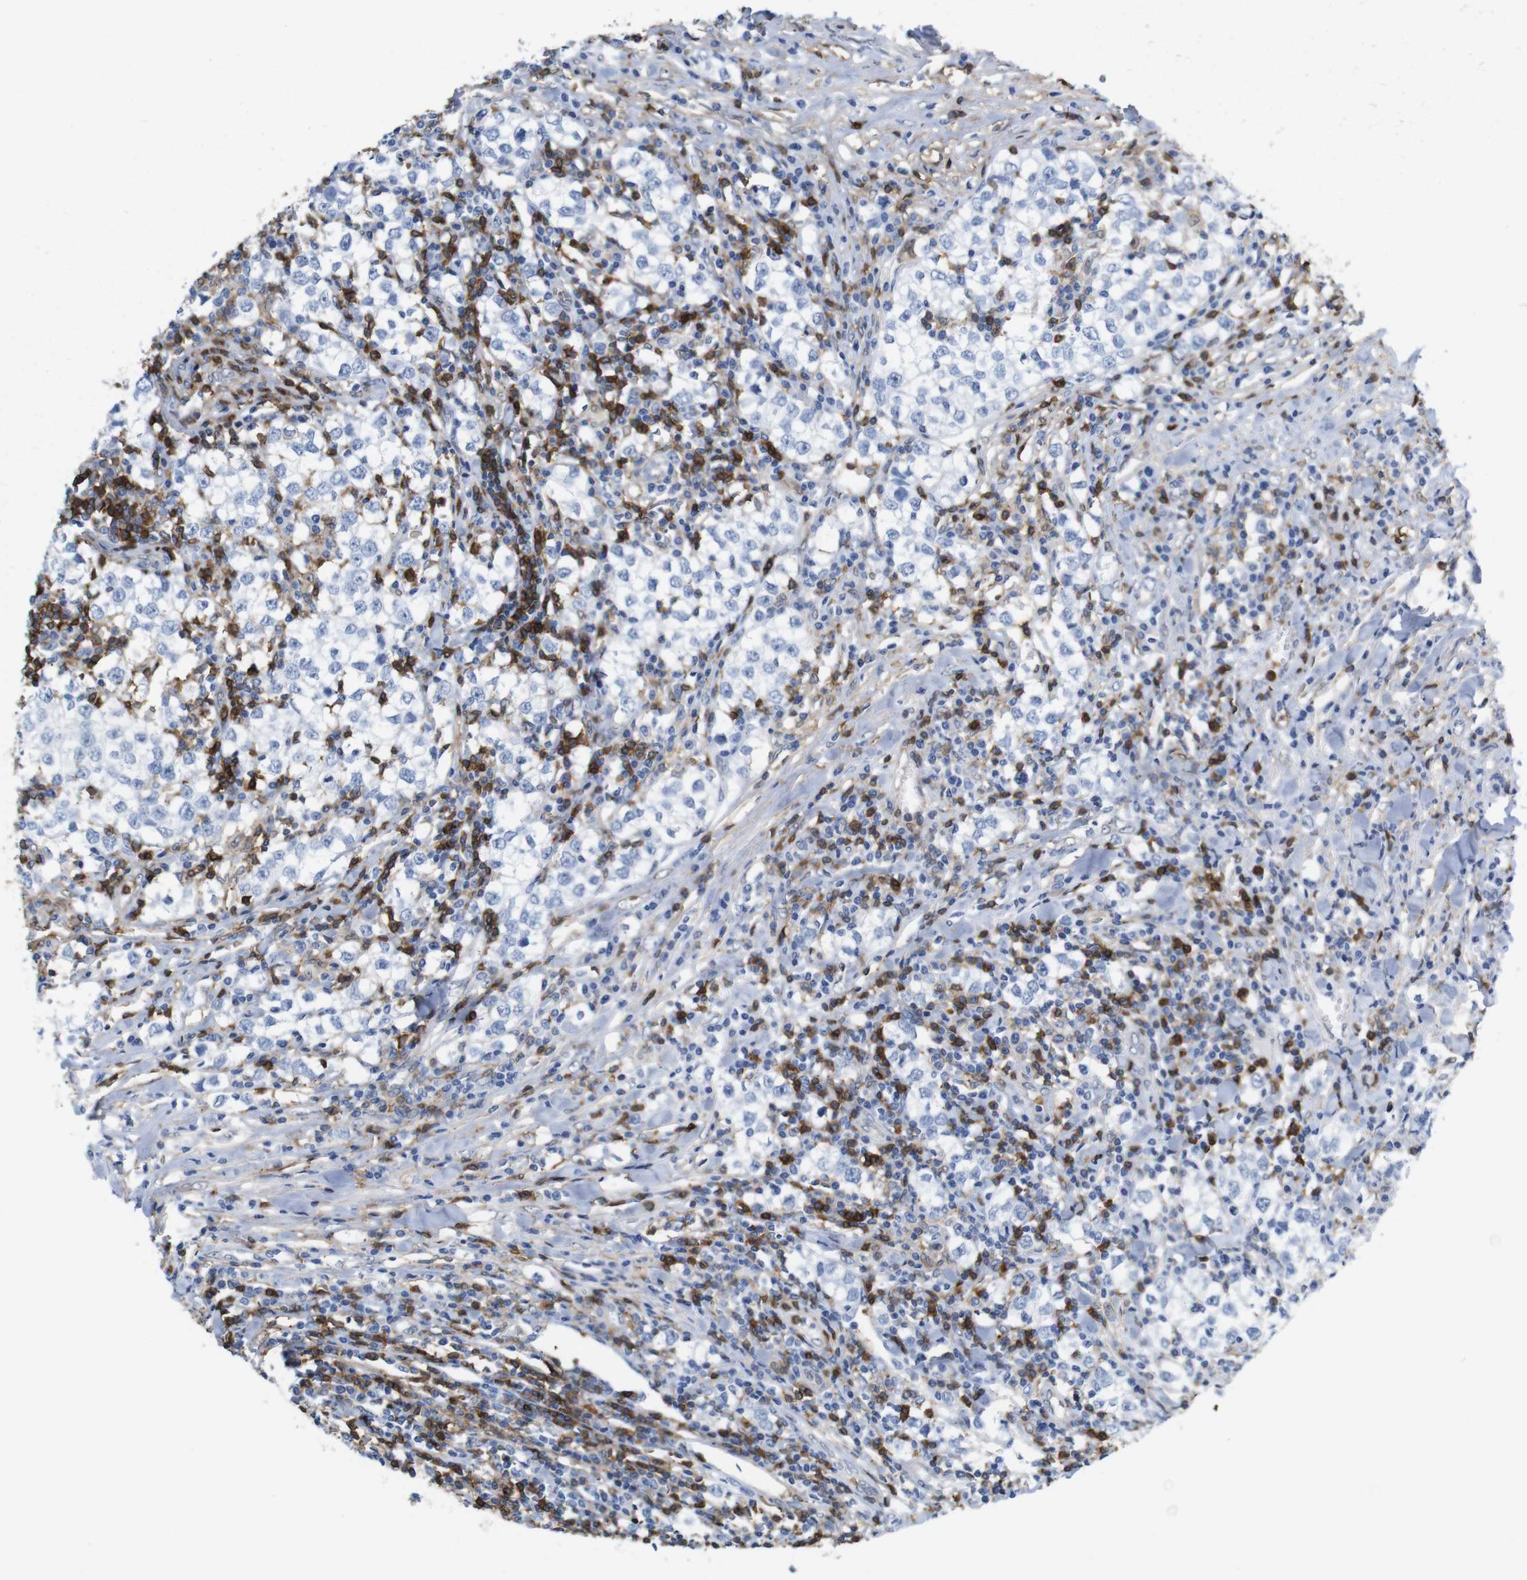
{"staining": {"intensity": "negative", "quantity": "none", "location": "none"}, "tissue": "testis cancer", "cell_type": "Tumor cells", "image_type": "cancer", "snomed": [{"axis": "morphology", "description": "Seminoma, NOS"}, {"axis": "morphology", "description": "Carcinoma, Embryonal, NOS"}, {"axis": "topography", "description": "Testis"}], "caption": "Tumor cells show no significant positivity in testis seminoma.", "gene": "ANXA1", "patient": {"sex": "male", "age": 36}}